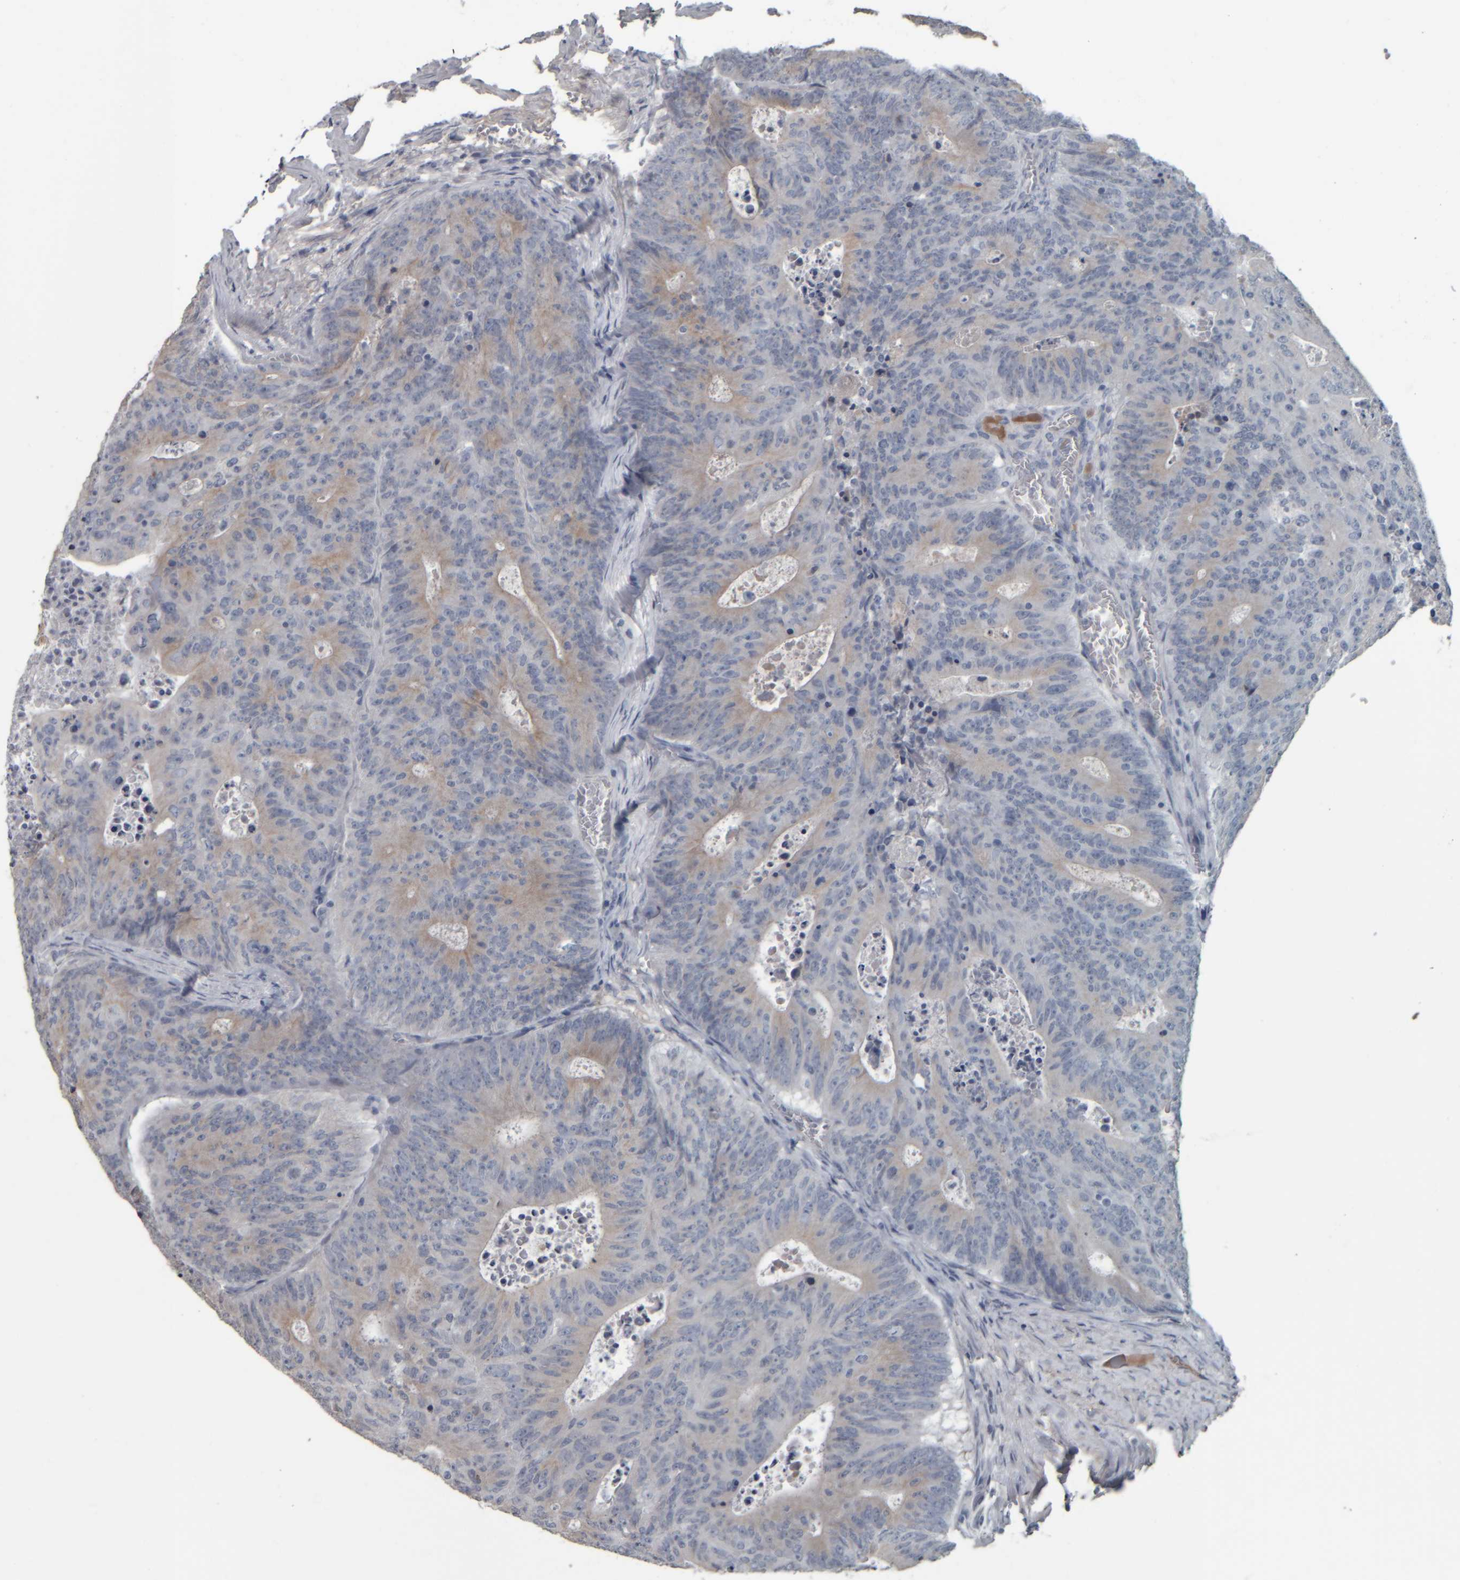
{"staining": {"intensity": "weak", "quantity": "25%-75%", "location": "cytoplasmic/membranous"}, "tissue": "colorectal cancer", "cell_type": "Tumor cells", "image_type": "cancer", "snomed": [{"axis": "morphology", "description": "Adenocarcinoma, NOS"}, {"axis": "topography", "description": "Colon"}], "caption": "An immunohistochemistry micrograph of tumor tissue is shown. Protein staining in brown shows weak cytoplasmic/membranous positivity in colorectal adenocarcinoma within tumor cells. The protein of interest is stained brown, and the nuclei are stained in blue (DAB IHC with brightfield microscopy, high magnification).", "gene": "CAVIN4", "patient": {"sex": "male", "age": 87}}